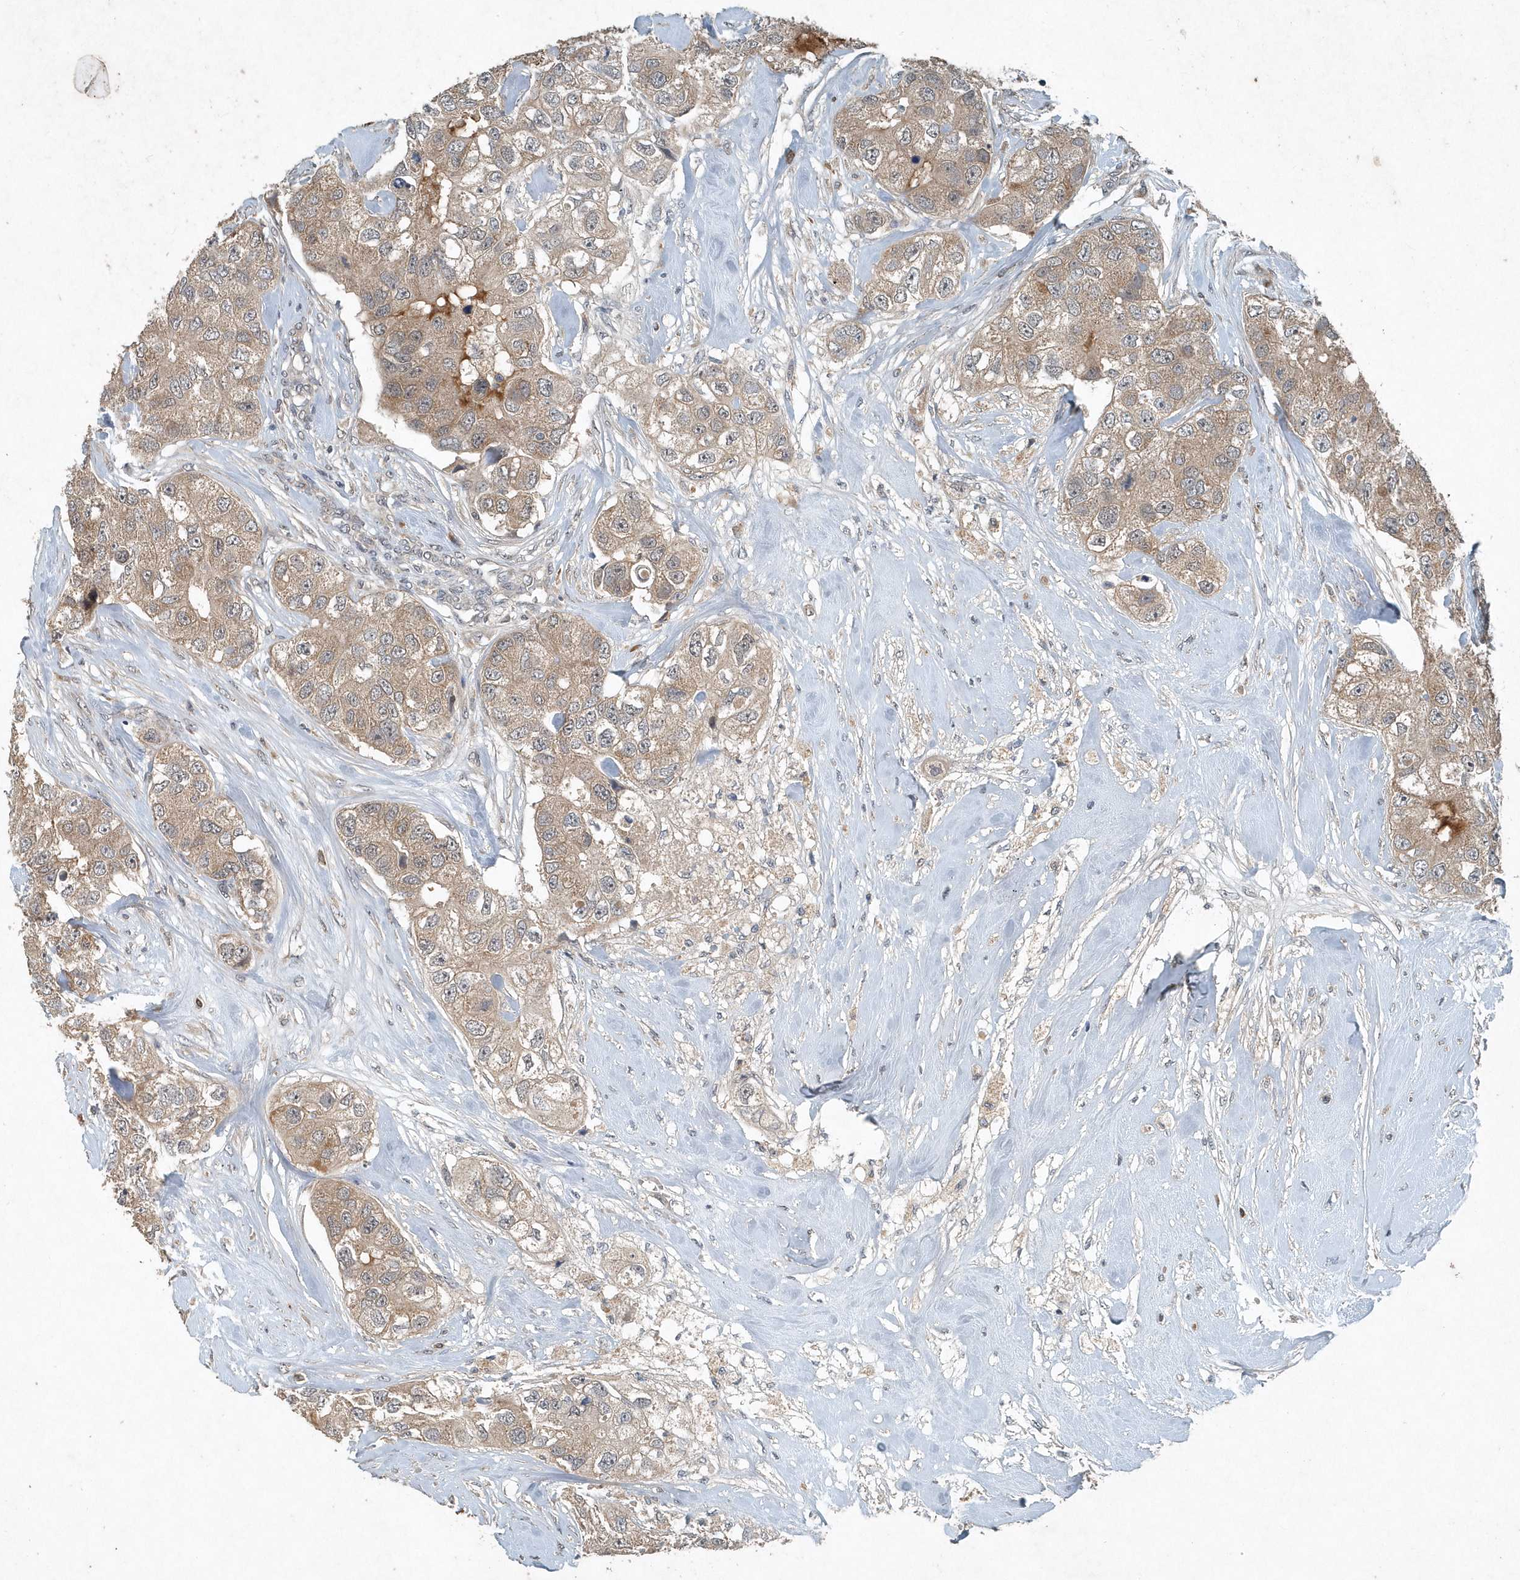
{"staining": {"intensity": "weak", "quantity": ">75%", "location": "cytoplasmic/membranous"}, "tissue": "breast cancer", "cell_type": "Tumor cells", "image_type": "cancer", "snomed": [{"axis": "morphology", "description": "Duct carcinoma"}, {"axis": "topography", "description": "Breast"}], "caption": "Tumor cells reveal low levels of weak cytoplasmic/membranous expression in approximately >75% of cells in human infiltrating ductal carcinoma (breast). The staining was performed using DAB (3,3'-diaminobenzidine), with brown indicating positive protein expression. Nuclei are stained blue with hematoxylin.", "gene": "SCFD2", "patient": {"sex": "female", "age": 62}}